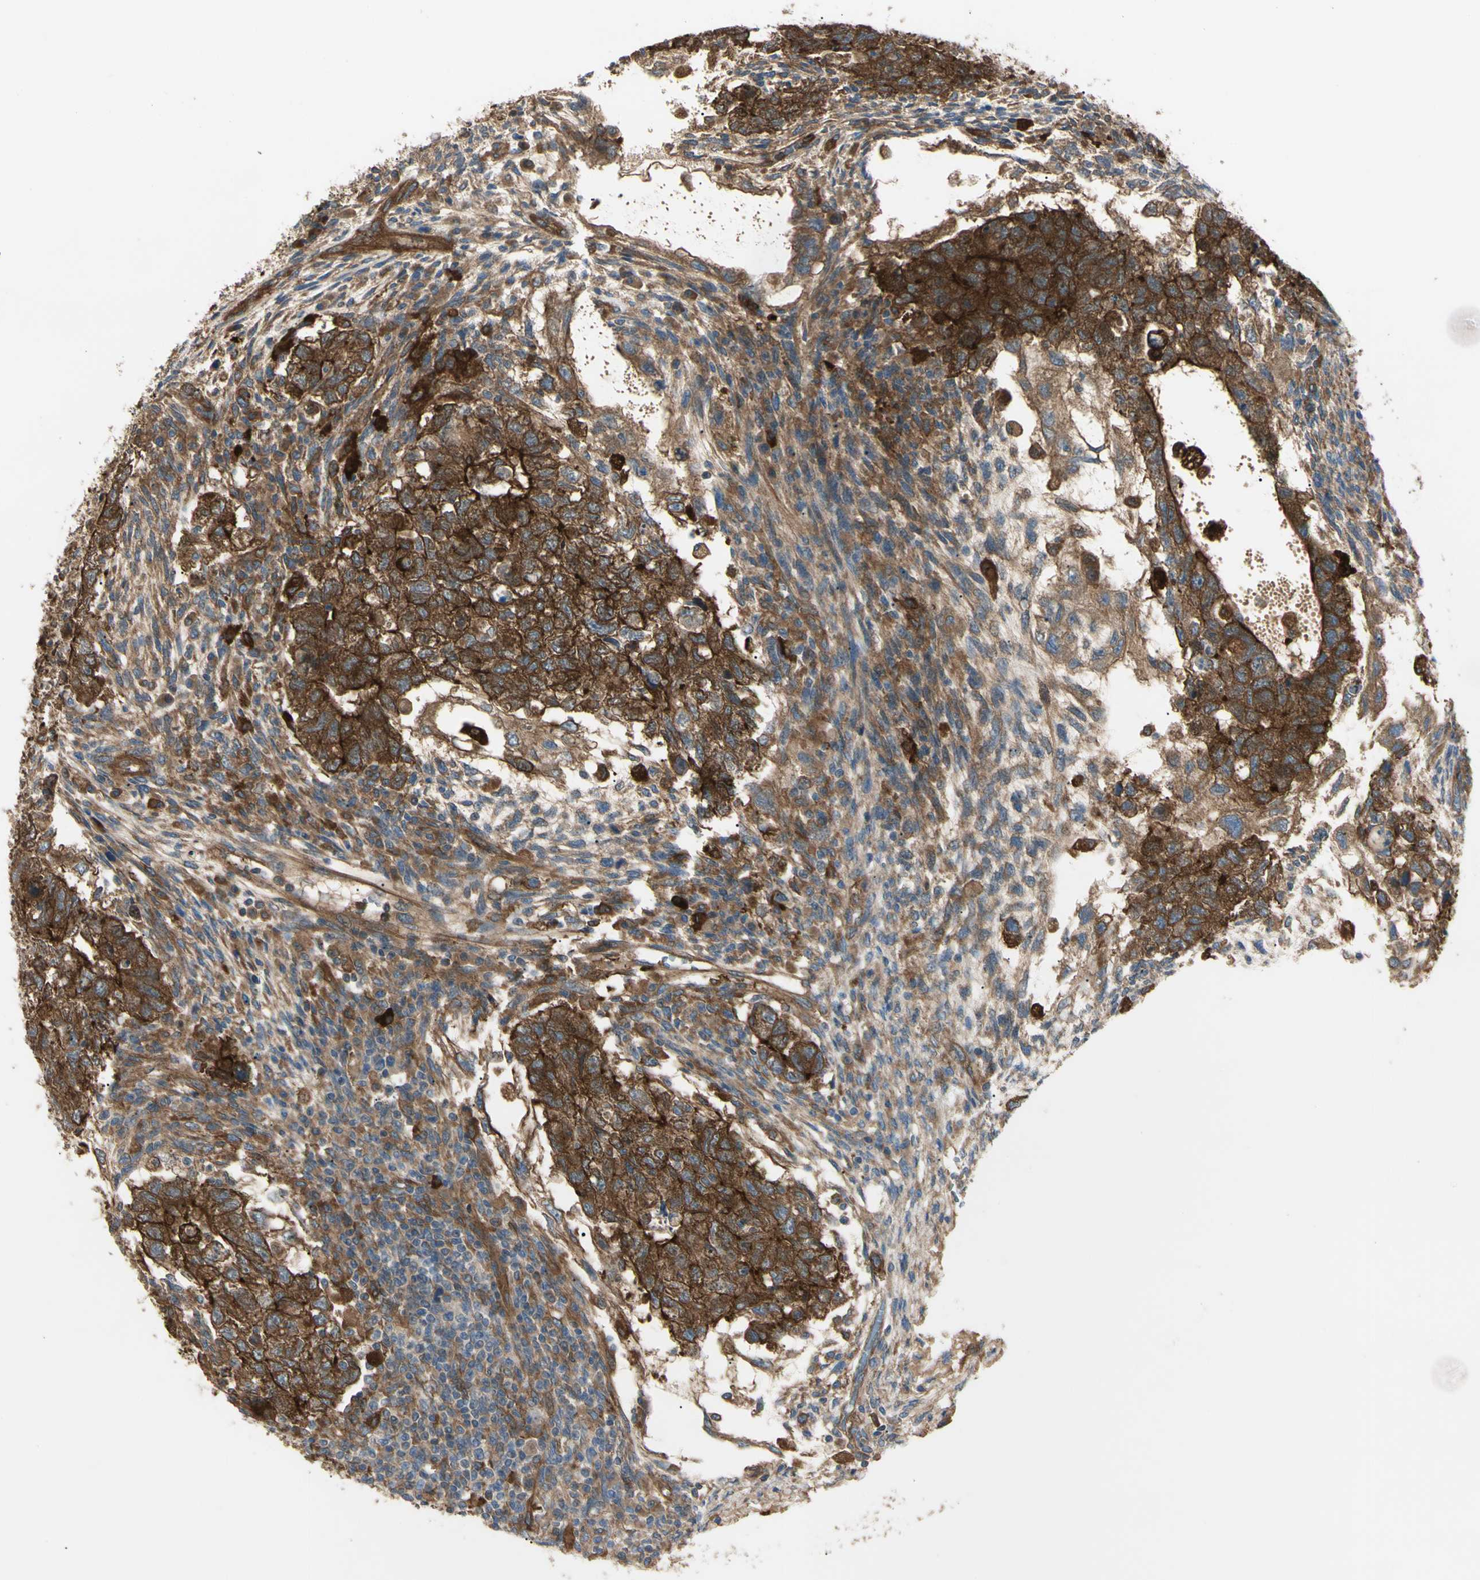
{"staining": {"intensity": "strong", "quantity": ">75%", "location": "cytoplasmic/membranous"}, "tissue": "testis cancer", "cell_type": "Tumor cells", "image_type": "cancer", "snomed": [{"axis": "morphology", "description": "Normal tissue, NOS"}, {"axis": "morphology", "description": "Carcinoma, Embryonal, NOS"}, {"axis": "topography", "description": "Testis"}], "caption": "Testis cancer (embryonal carcinoma) stained with a brown dye reveals strong cytoplasmic/membranous positive positivity in approximately >75% of tumor cells.", "gene": "PTPN12", "patient": {"sex": "male", "age": 36}}